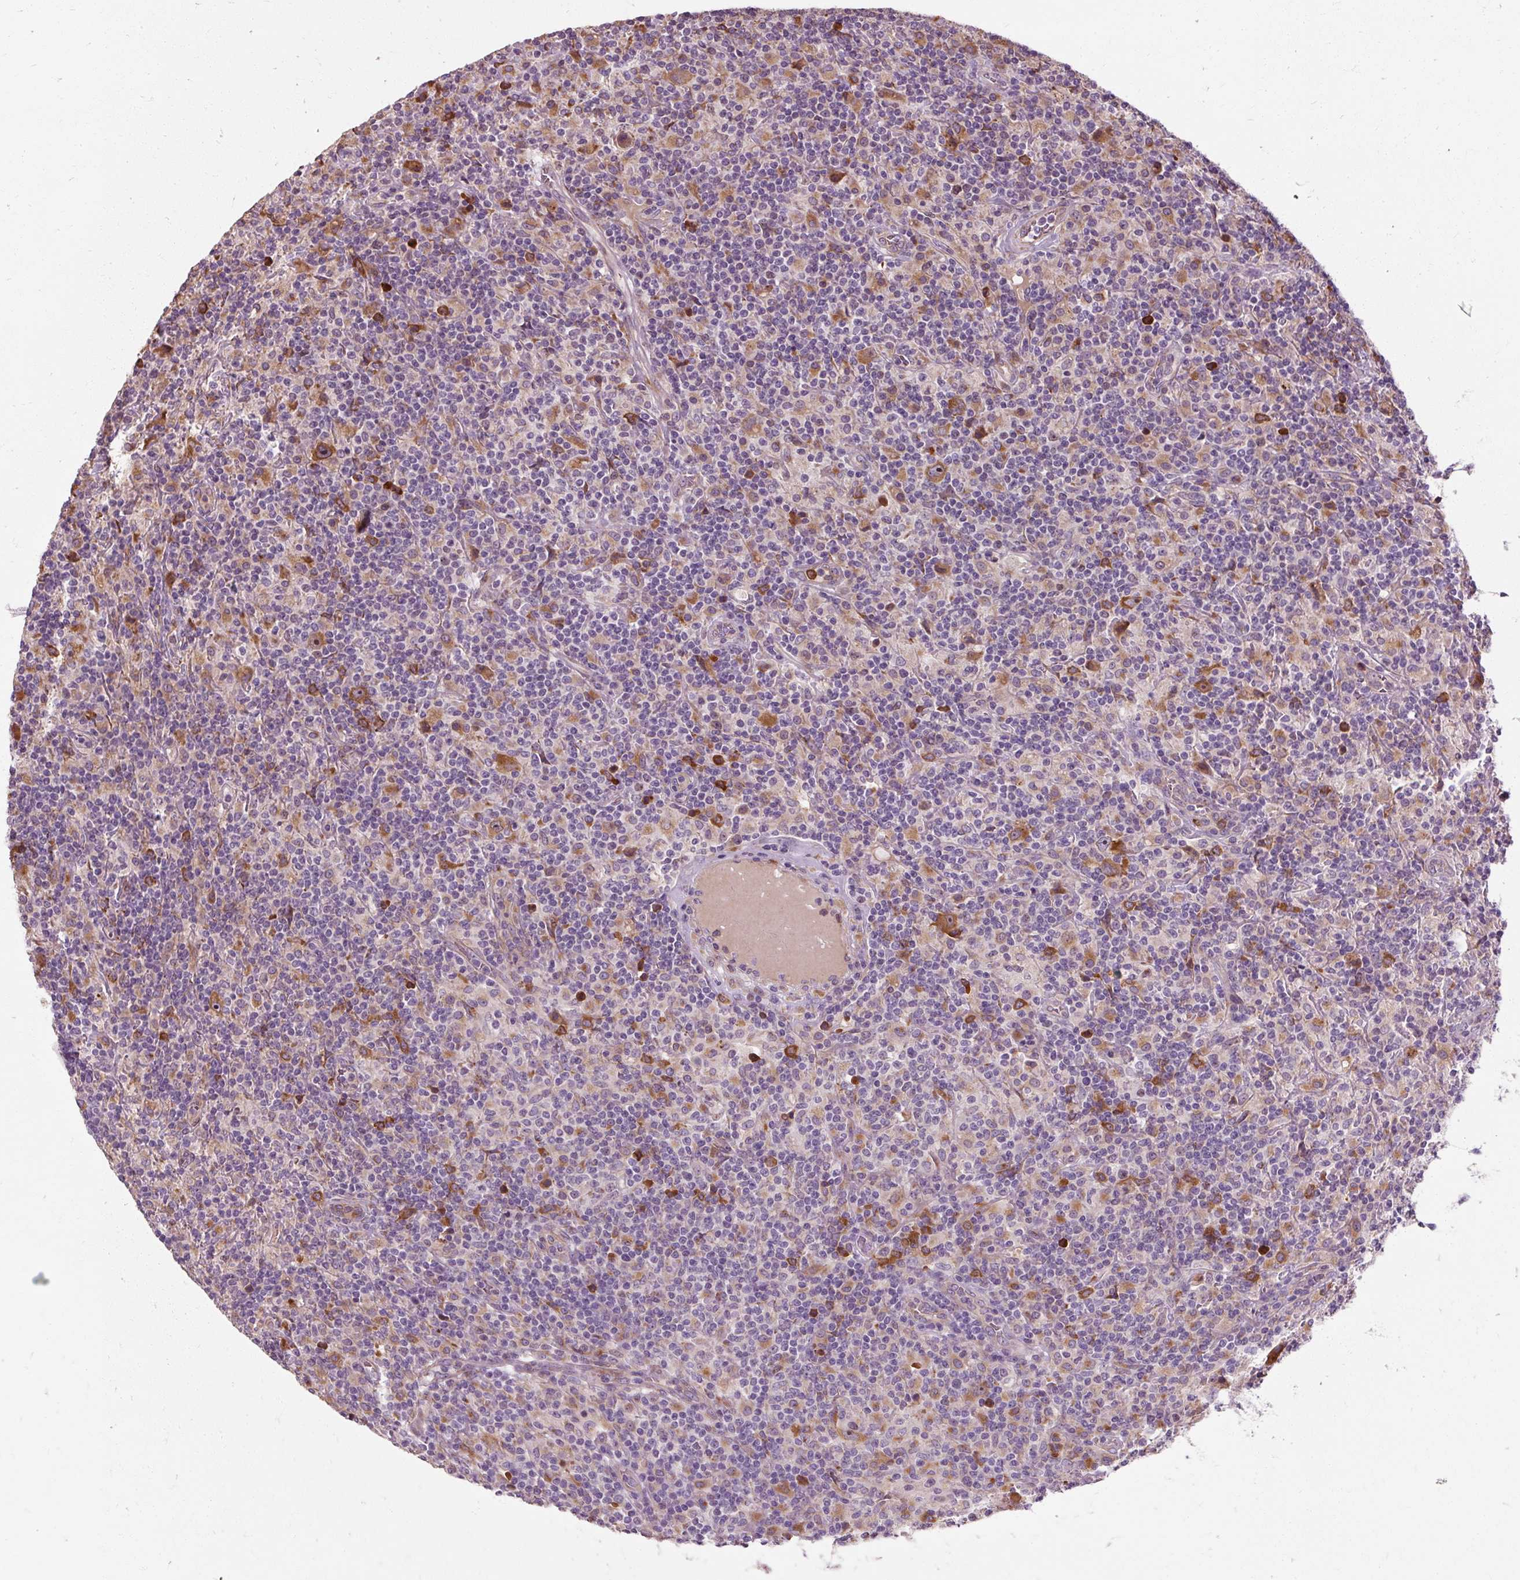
{"staining": {"intensity": "moderate", "quantity": ">75%", "location": "cytoplasmic/membranous"}, "tissue": "lymphoma", "cell_type": "Tumor cells", "image_type": "cancer", "snomed": [{"axis": "morphology", "description": "Hodgkin's disease, NOS"}, {"axis": "topography", "description": "Lymph node"}], "caption": "Brown immunohistochemical staining in human lymphoma displays moderate cytoplasmic/membranous expression in about >75% of tumor cells. Using DAB (3,3'-diaminobenzidine) (brown) and hematoxylin (blue) stains, captured at high magnification using brightfield microscopy.", "gene": "TBC1D4", "patient": {"sex": "male", "age": 70}}